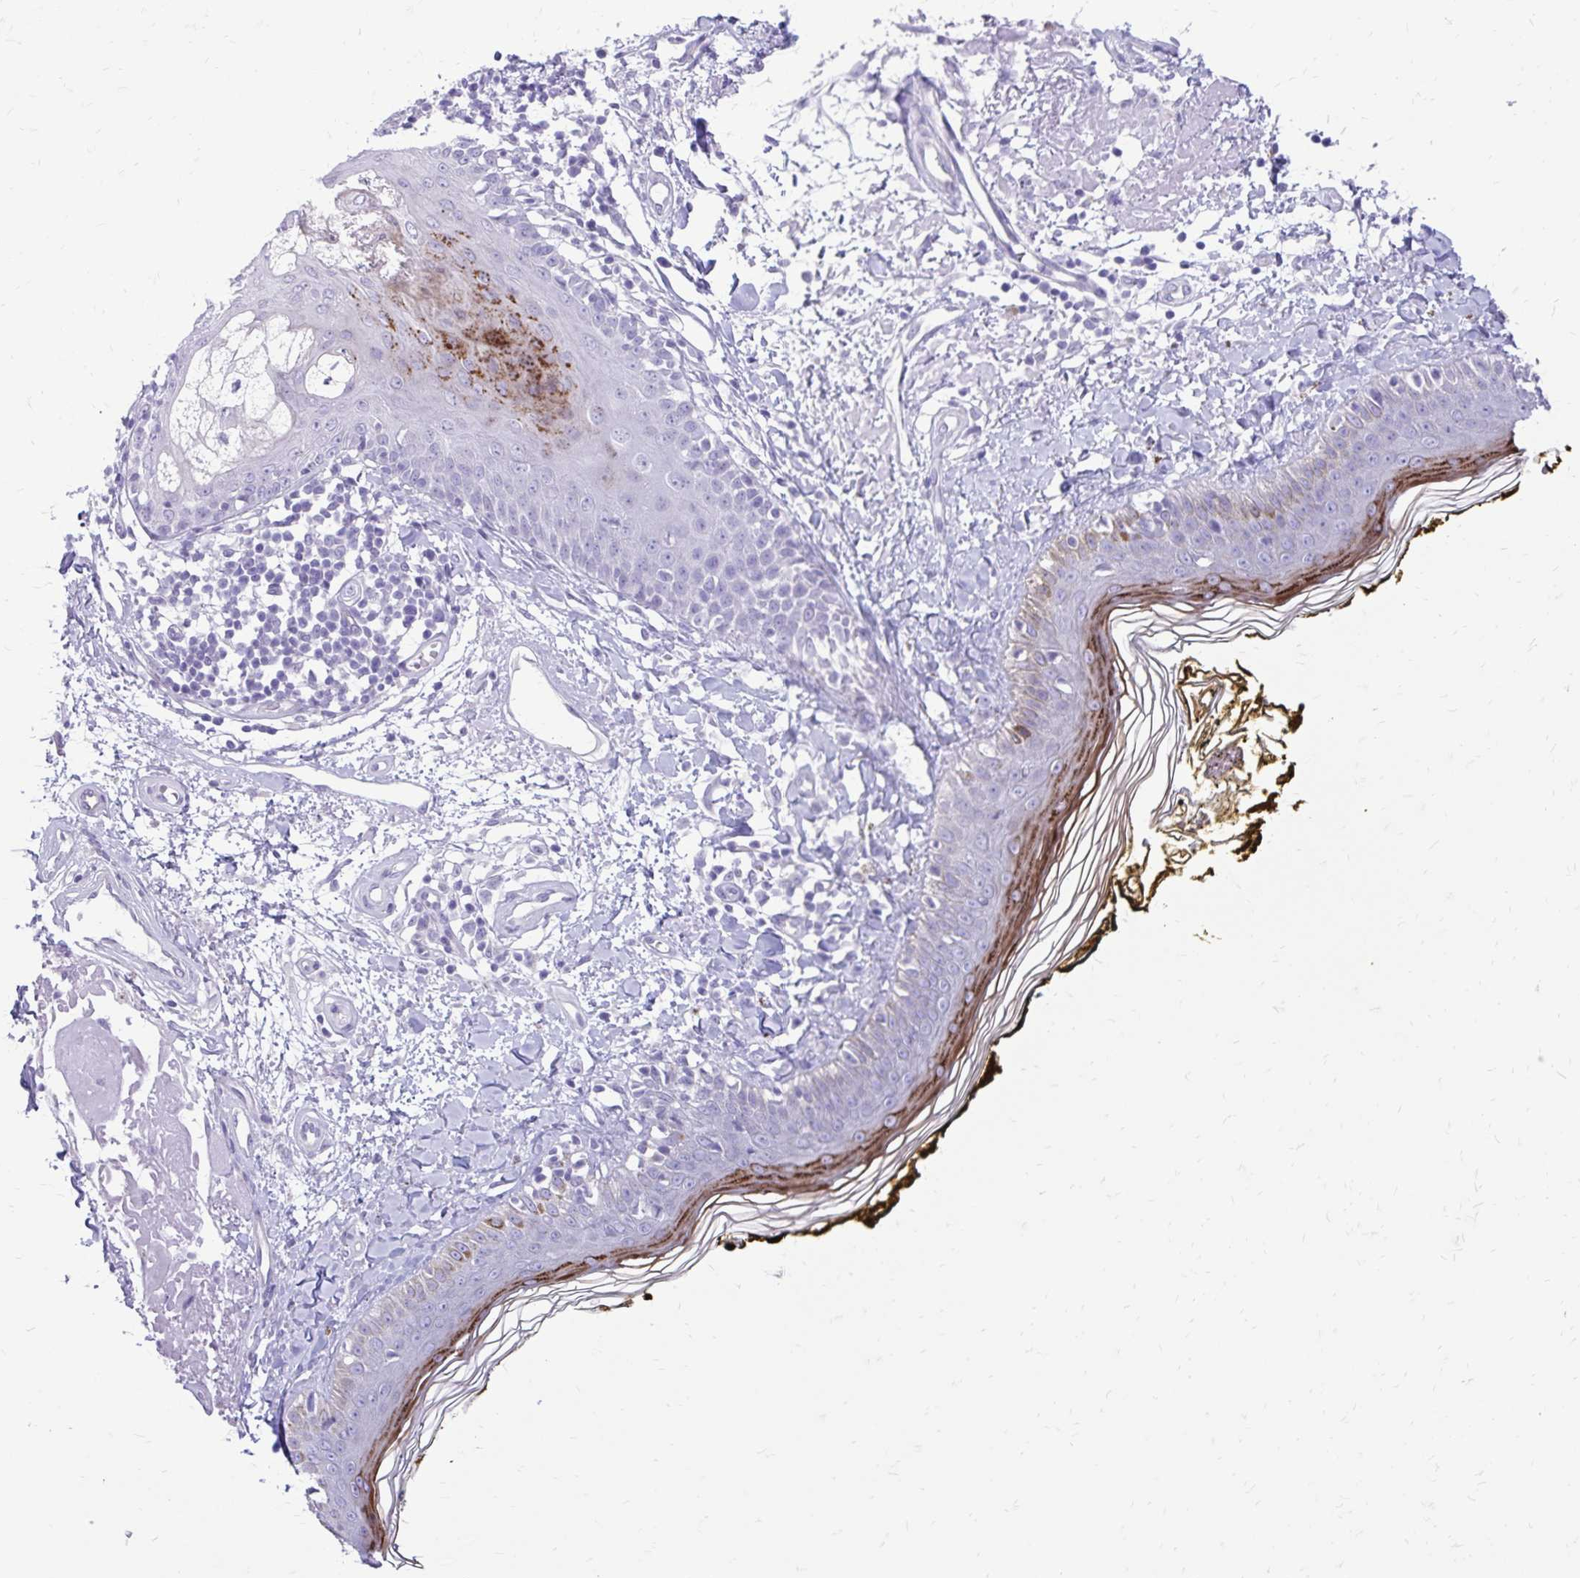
{"staining": {"intensity": "negative", "quantity": "none", "location": "none"}, "tissue": "skin", "cell_type": "Fibroblasts", "image_type": "normal", "snomed": [{"axis": "morphology", "description": "Normal tissue, NOS"}, {"axis": "topography", "description": "Skin"}], "caption": "High magnification brightfield microscopy of normal skin stained with DAB (3,3'-diaminobenzidine) (brown) and counterstained with hematoxylin (blue): fibroblasts show no significant positivity. (DAB (3,3'-diaminobenzidine) immunohistochemistry with hematoxylin counter stain).", "gene": "LCN15", "patient": {"sex": "male", "age": 76}}